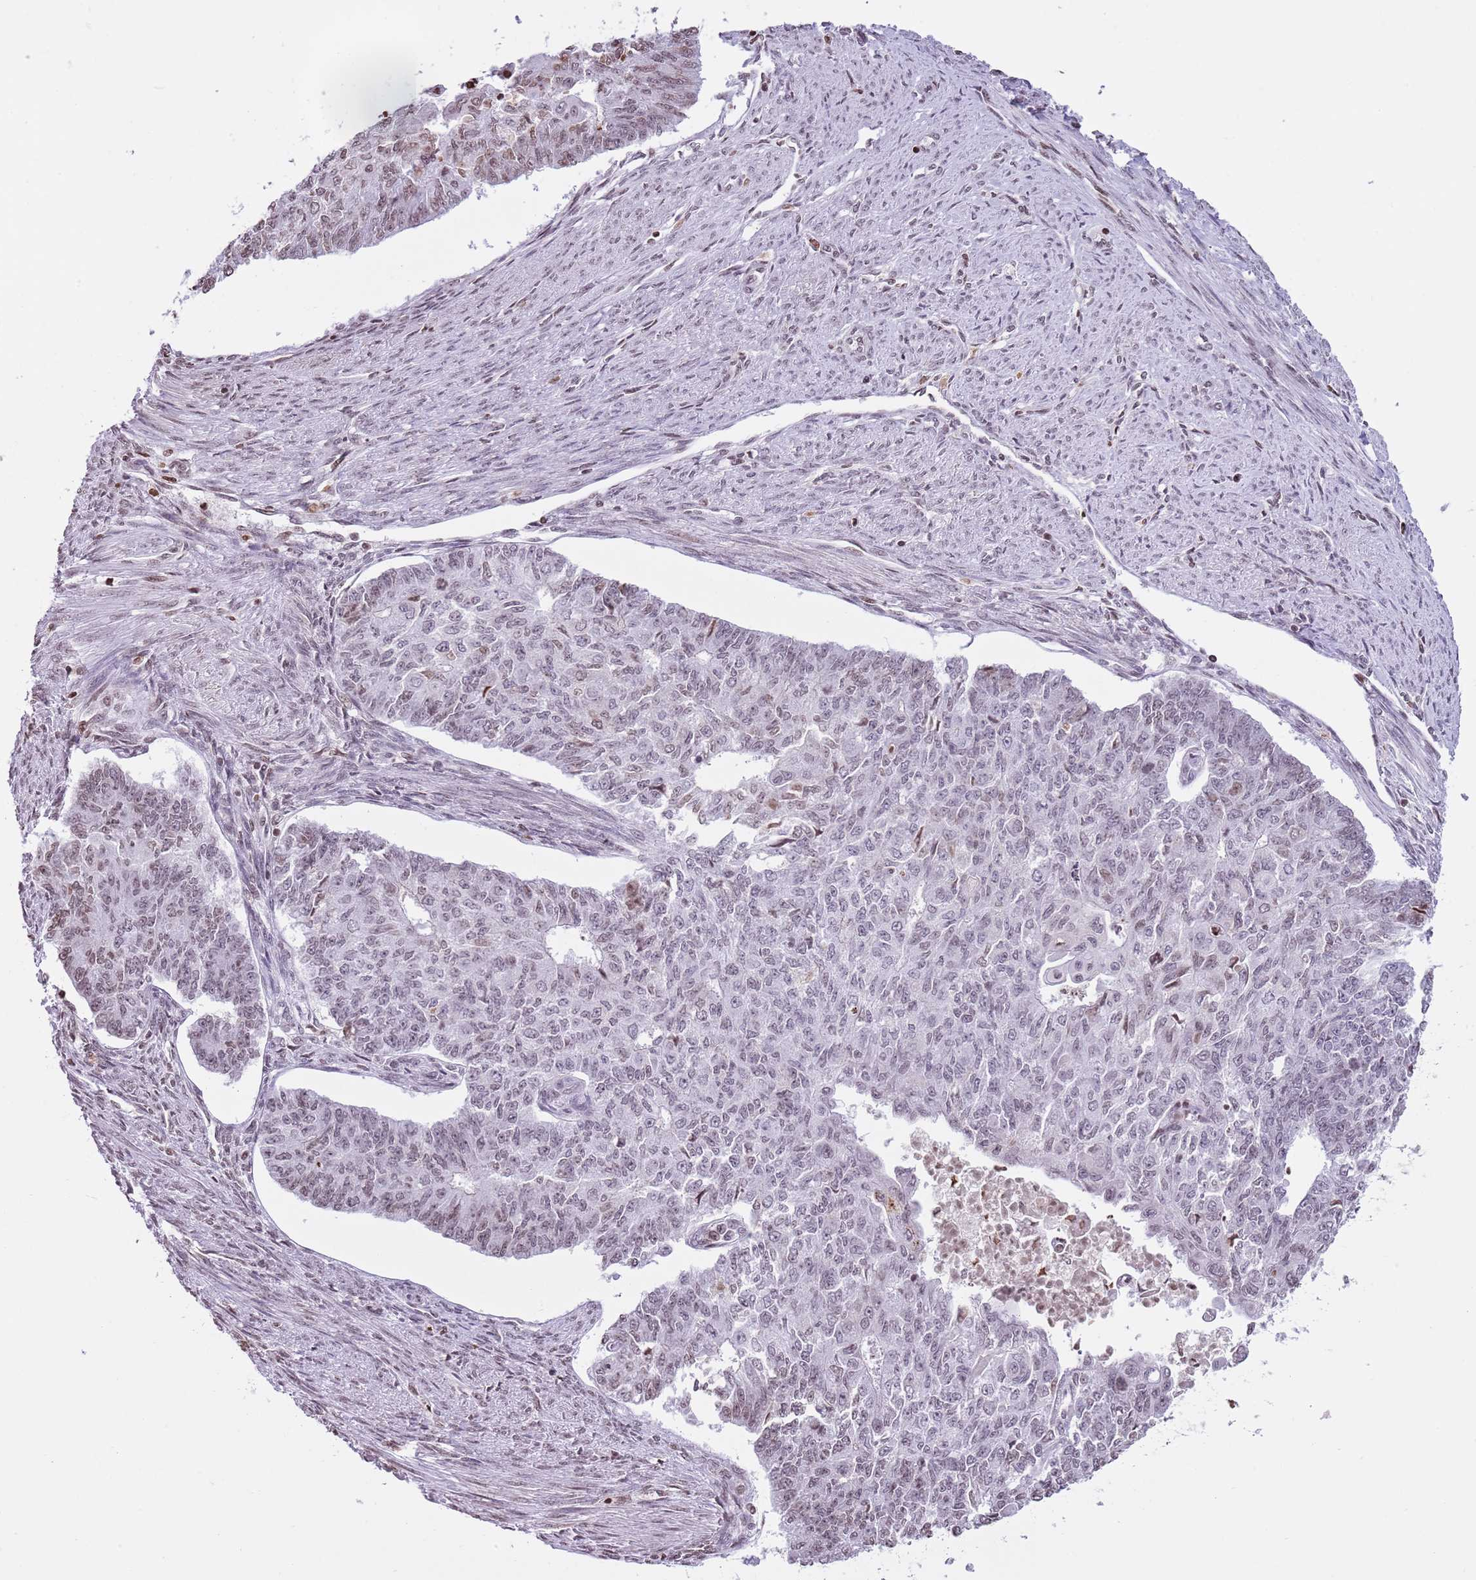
{"staining": {"intensity": "weak", "quantity": "25%-75%", "location": "nuclear"}, "tissue": "endometrial cancer", "cell_type": "Tumor cells", "image_type": "cancer", "snomed": [{"axis": "morphology", "description": "Adenocarcinoma, NOS"}, {"axis": "topography", "description": "Endometrium"}], "caption": "Endometrial adenocarcinoma stained for a protein shows weak nuclear positivity in tumor cells. (DAB IHC with brightfield microscopy, high magnification).", "gene": "KPNA3", "patient": {"sex": "female", "age": 32}}